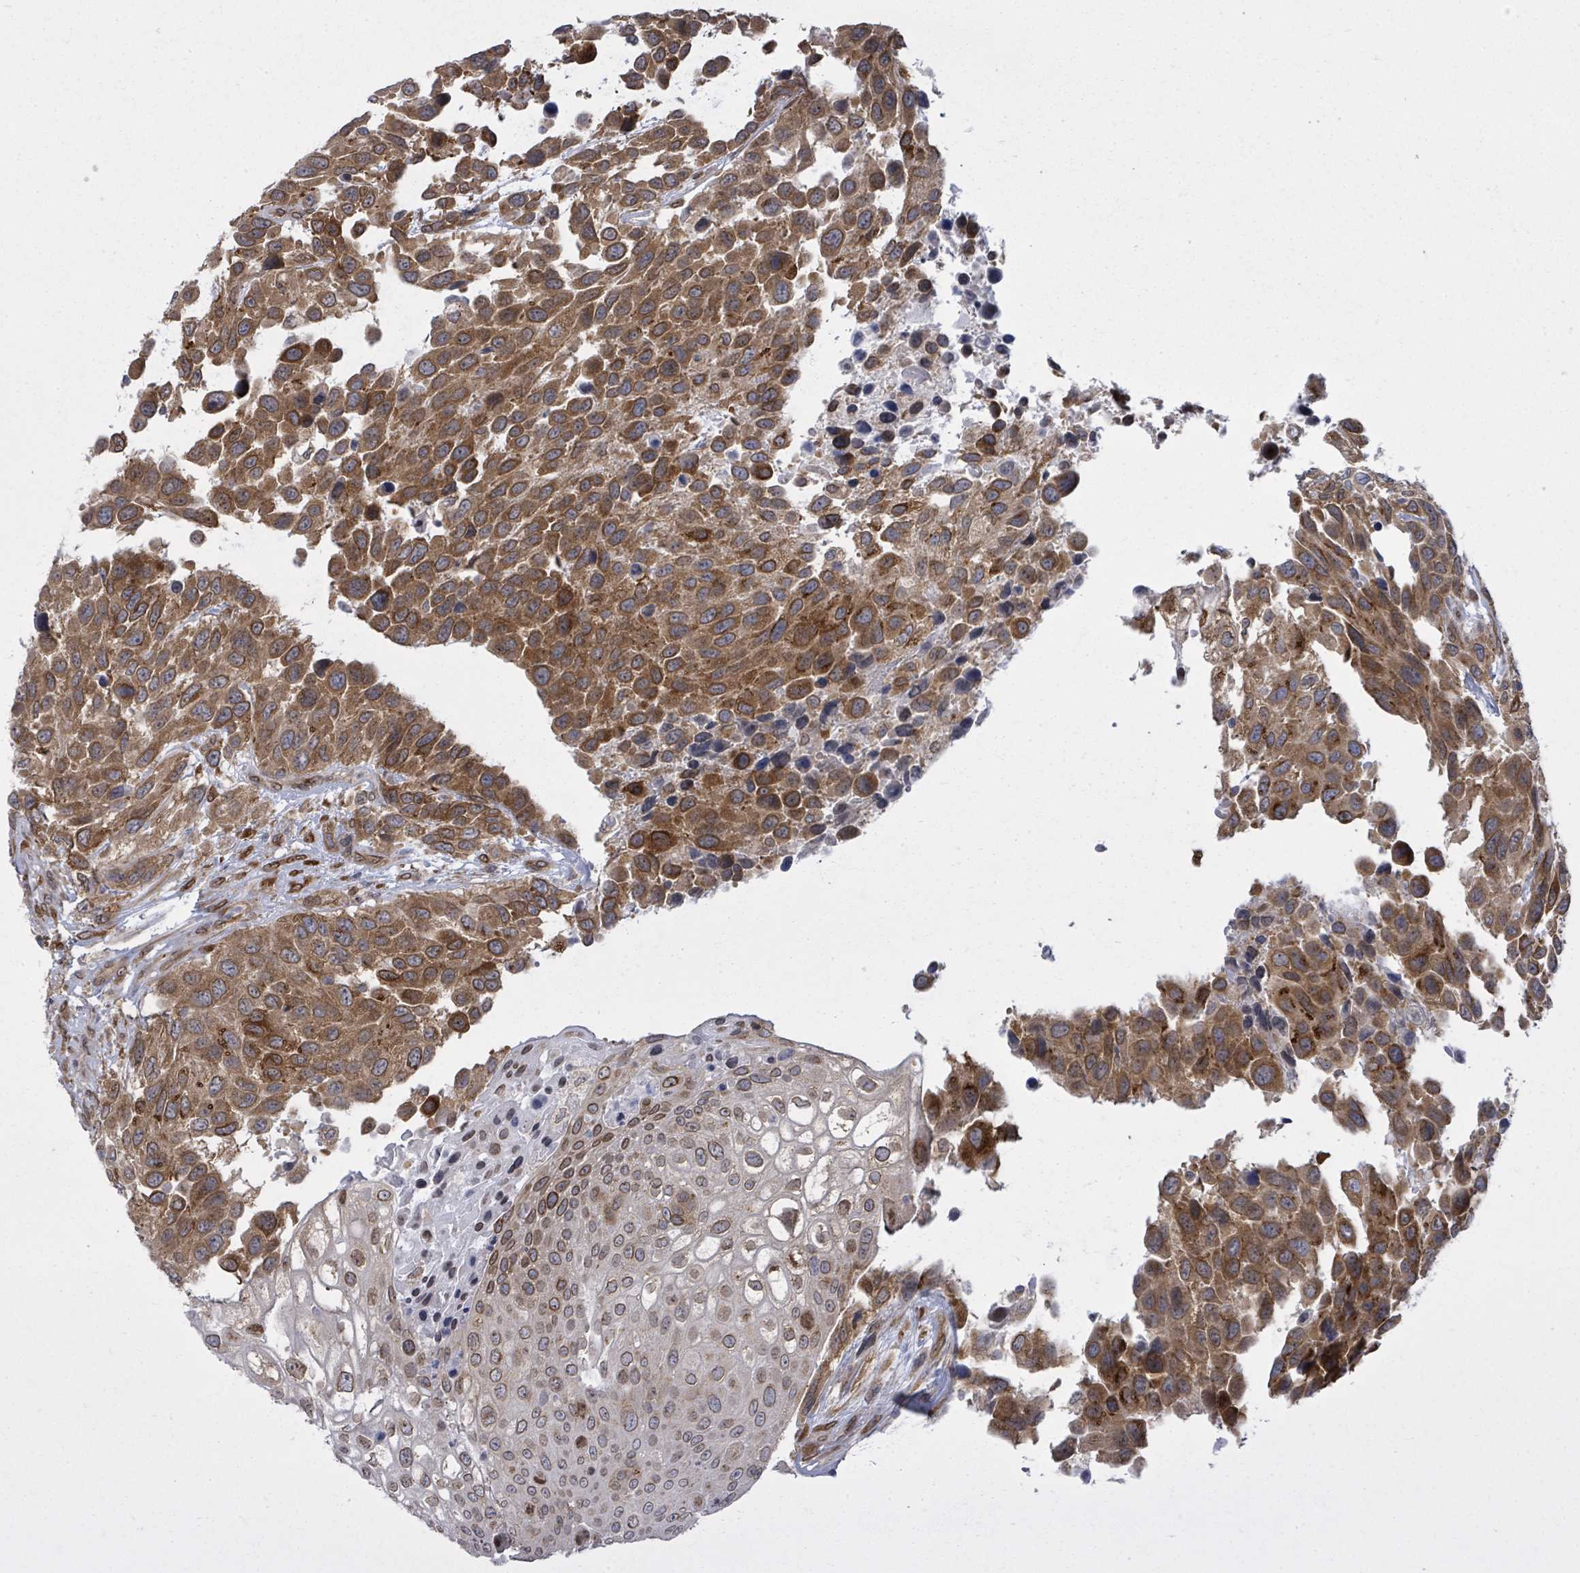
{"staining": {"intensity": "strong", "quantity": ">75%", "location": "cytoplasmic/membranous,nuclear"}, "tissue": "urothelial cancer", "cell_type": "Tumor cells", "image_type": "cancer", "snomed": [{"axis": "morphology", "description": "Urothelial carcinoma, High grade"}, {"axis": "topography", "description": "Urinary bladder"}], "caption": "Immunohistochemistry micrograph of urothelial cancer stained for a protein (brown), which demonstrates high levels of strong cytoplasmic/membranous and nuclear positivity in approximately >75% of tumor cells.", "gene": "ARFGAP1", "patient": {"sex": "female", "age": 70}}